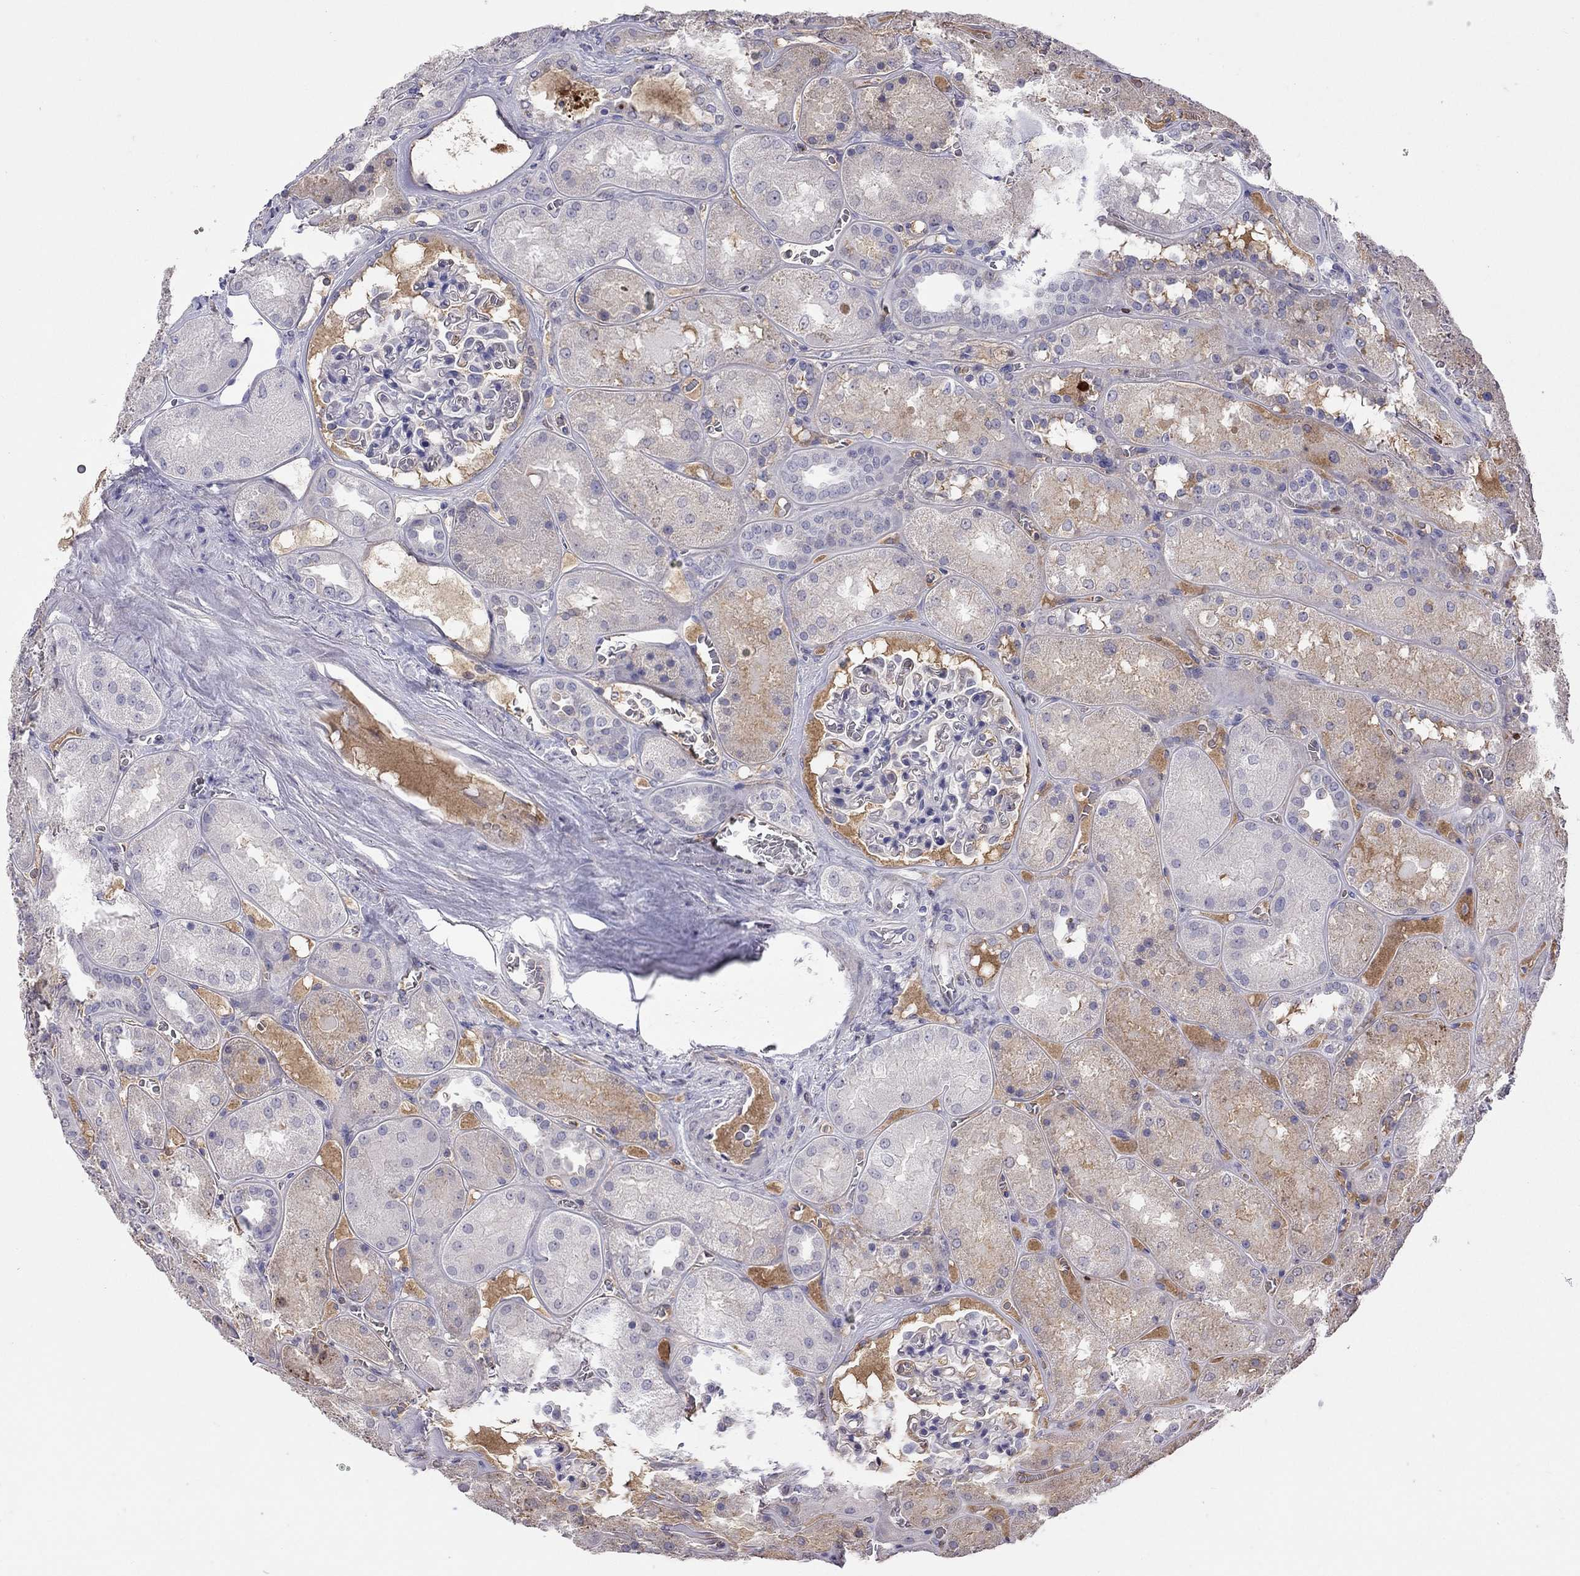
{"staining": {"intensity": "negative", "quantity": "none", "location": "none"}, "tissue": "kidney", "cell_type": "Cells in glomeruli", "image_type": "normal", "snomed": [{"axis": "morphology", "description": "Normal tissue, NOS"}, {"axis": "topography", "description": "Kidney"}], "caption": "Cells in glomeruli are negative for brown protein staining in unremarkable kidney. Nuclei are stained in blue.", "gene": "SERPINA3", "patient": {"sex": "male", "age": 73}}